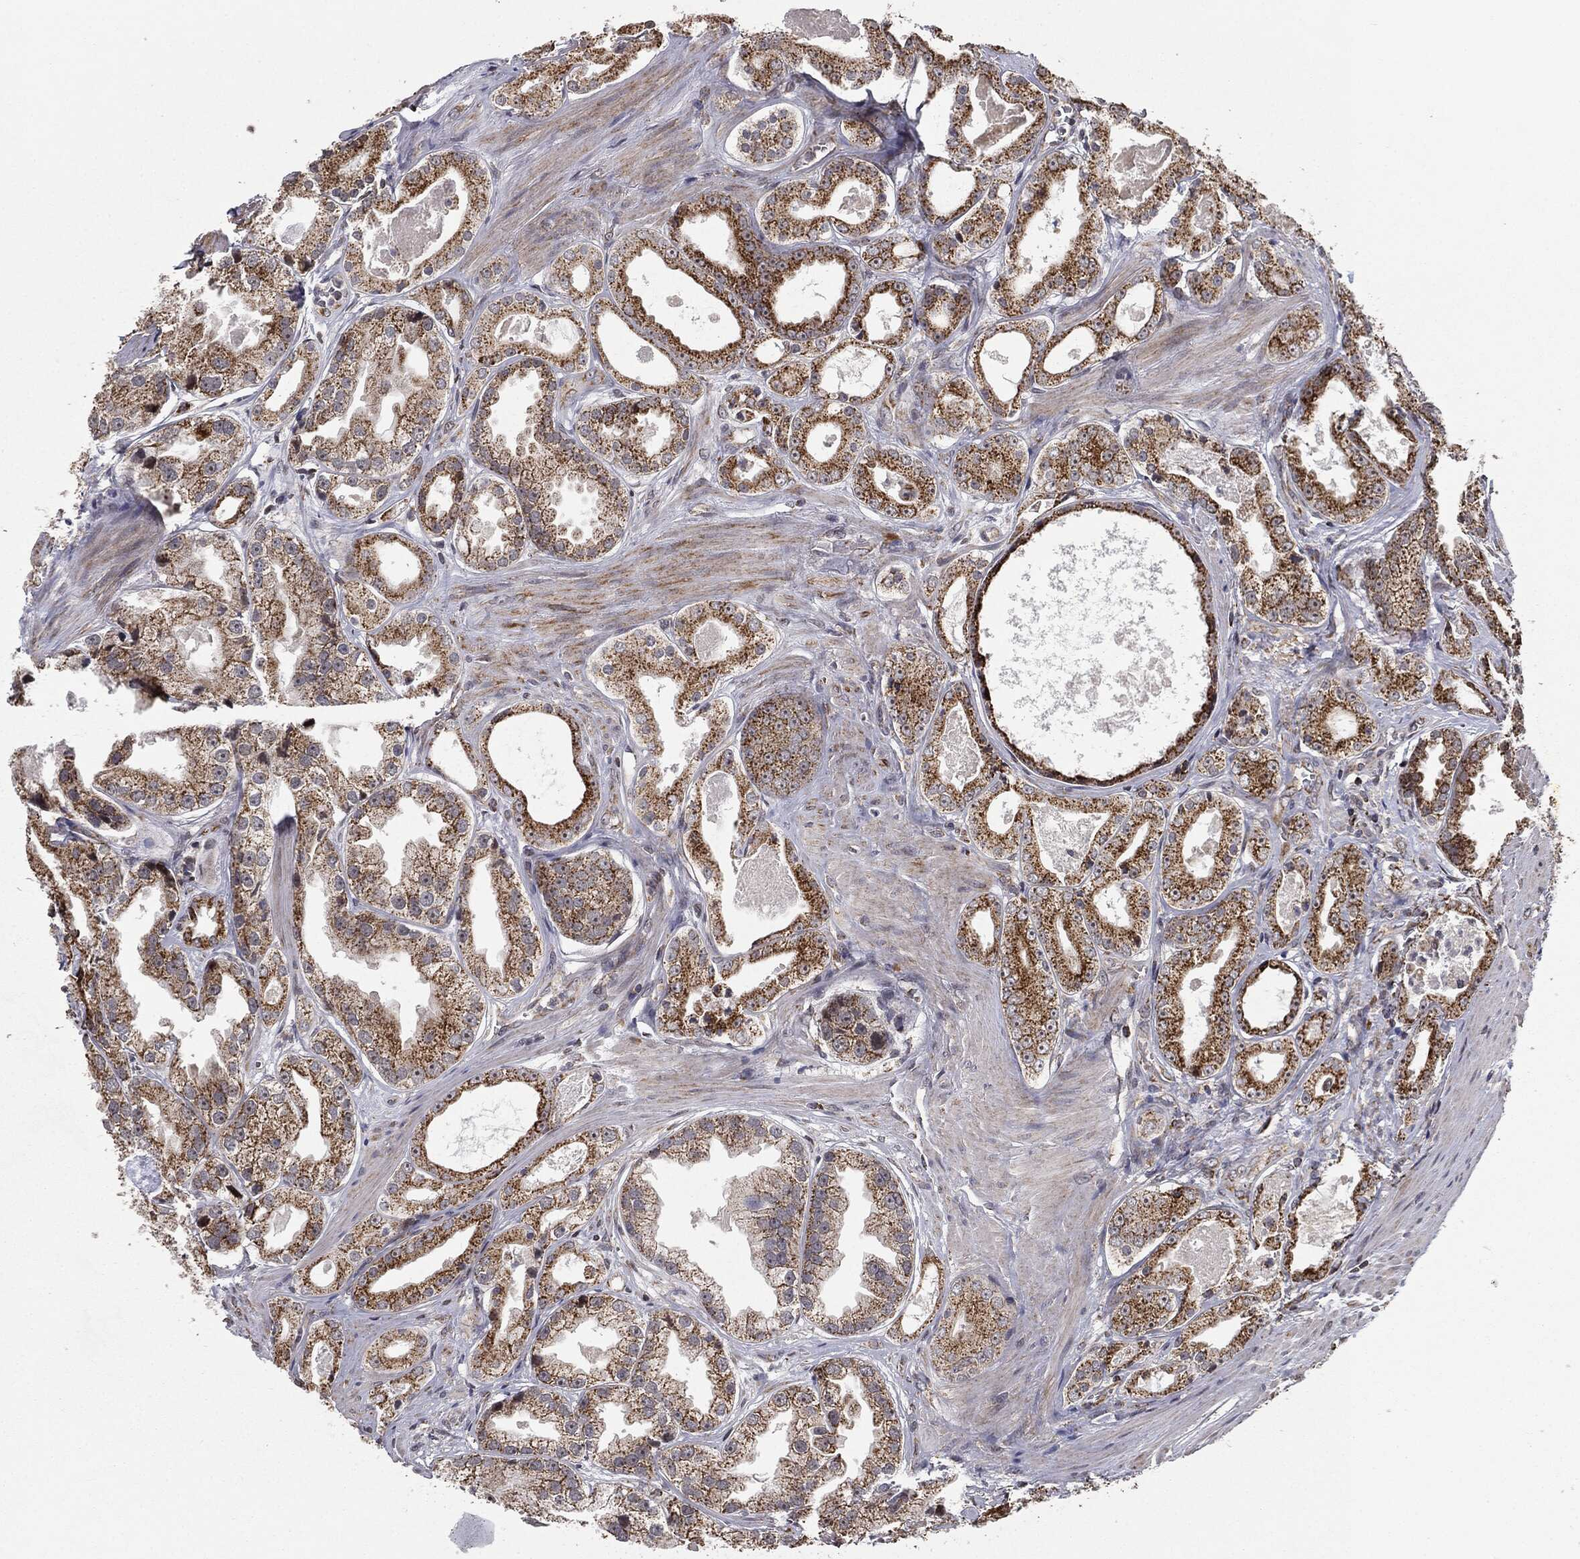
{"staining": {"intensity": "moderate", "quantity": ">75%", "location": "cytoplasmic/membranous"}, "tissue": "prostate cancer", "cell_type": "Tumor cells", "image_type": "cancer", "snomed": [{"axis": "morphology", "description": "Adenocarcinoma, NOS"}, {"axis": "topography", "description": "Prostate"}], "caption": "IHC of prostate cancer shows medium levels of moderate cytoplasmic/membranous expression in about >75% of tumor cells. (DAB (3,3'-diaminobenzidine) IHC, brown staining for protein, blue staining for nuclei).", "gene": "CHCHD2", "patient": {"sex": "male", "age": 61}}